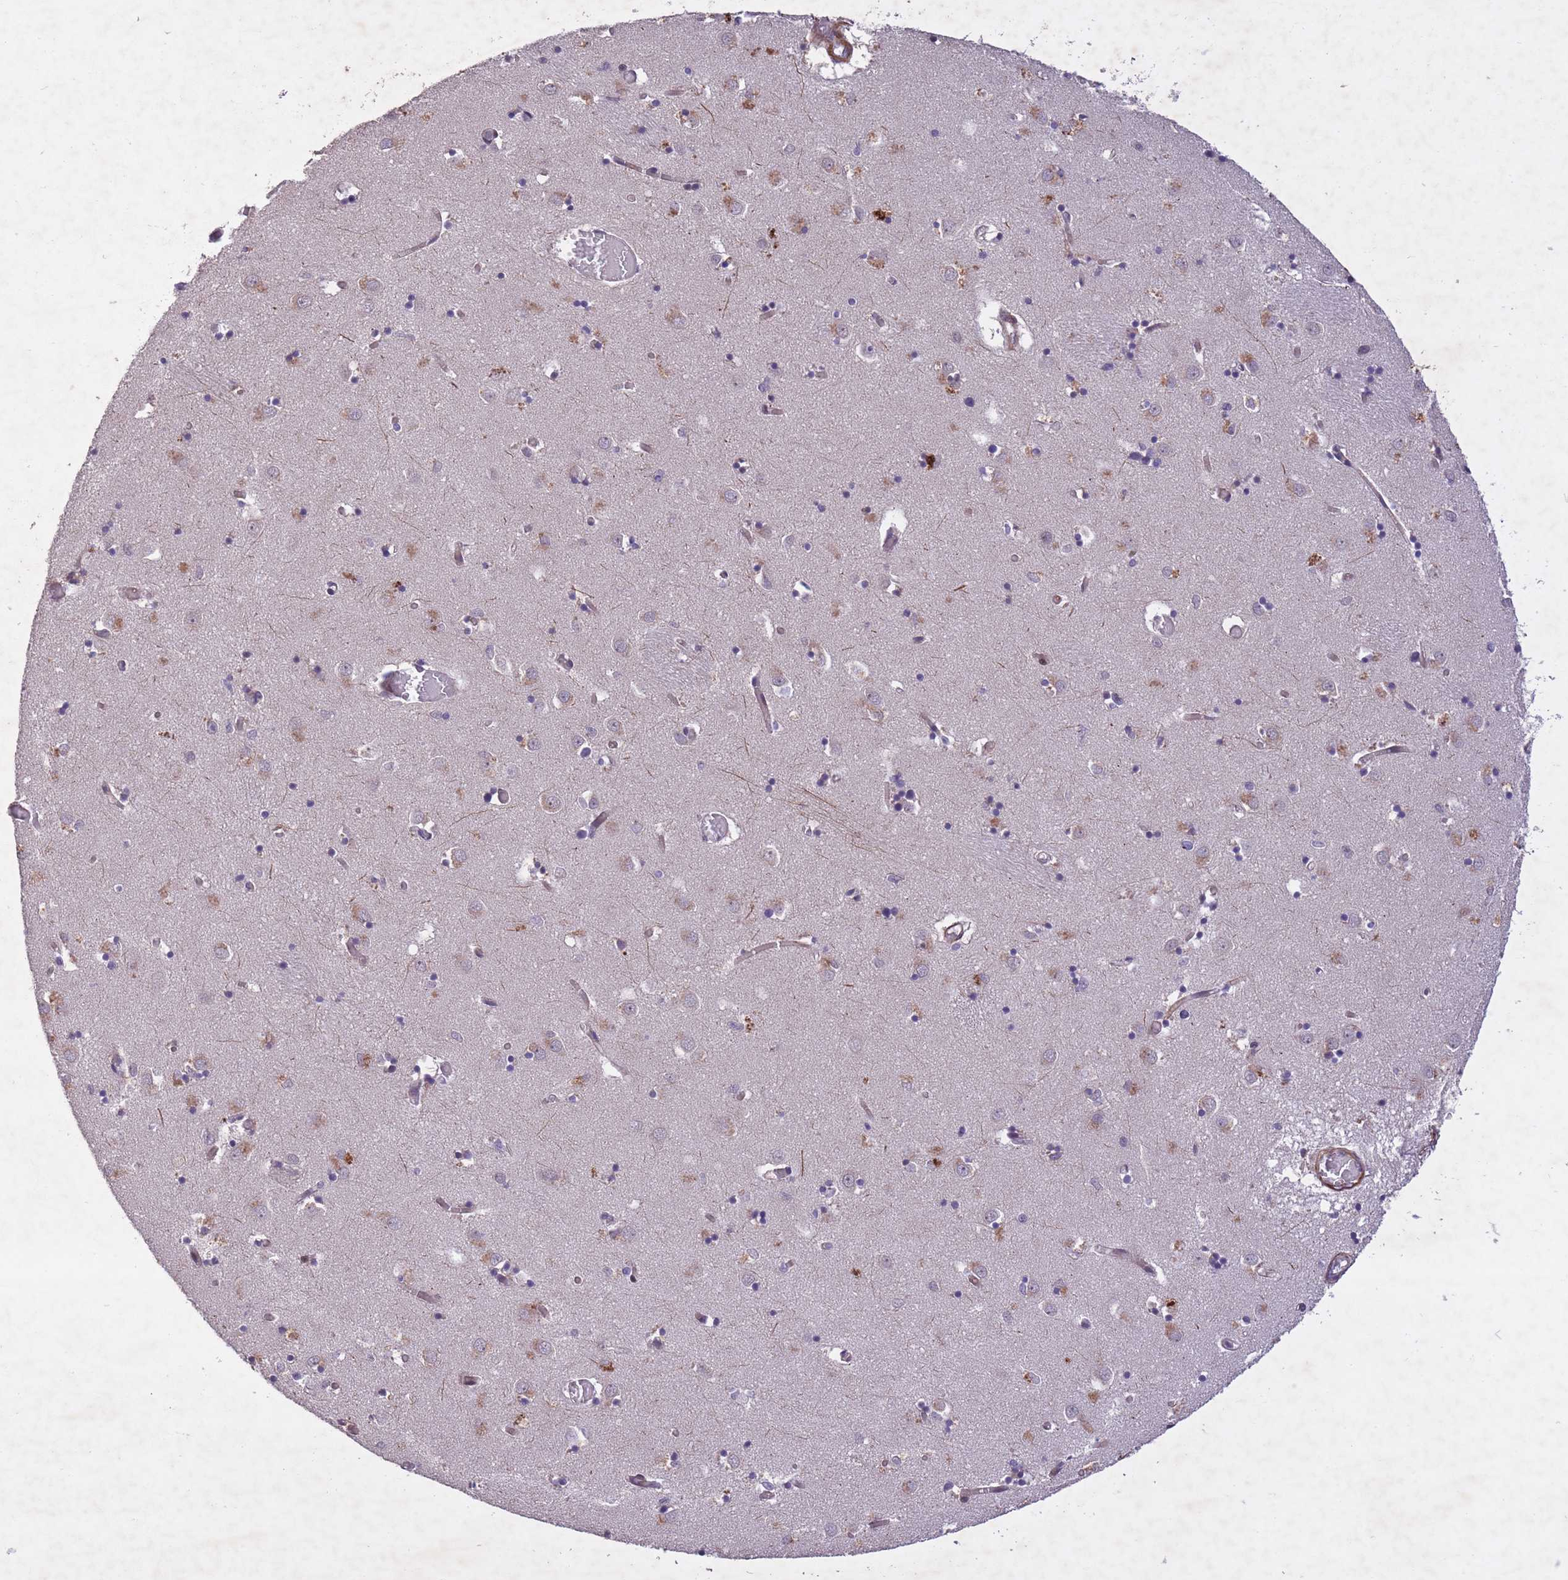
{"staining": {"intensity": "negative", "quantity": "none", "location": "none"}, "tissue": "caudate", "cell_type": "Glial cells", "image_type": "normal", "snomed": [{"axis": "morphology", "description": "Normal tissue, NOS"}, {"axis": "topography", "description": "Lateral ventricle wall"}], "caption": "Immunohistochemistry (IHC) histopathology image of benign caudate: human caudate stained with DAB displays no significant protein expression in glial cells.", "gene": "CBX6", "patient": {"sex": "male", "age": 70}}